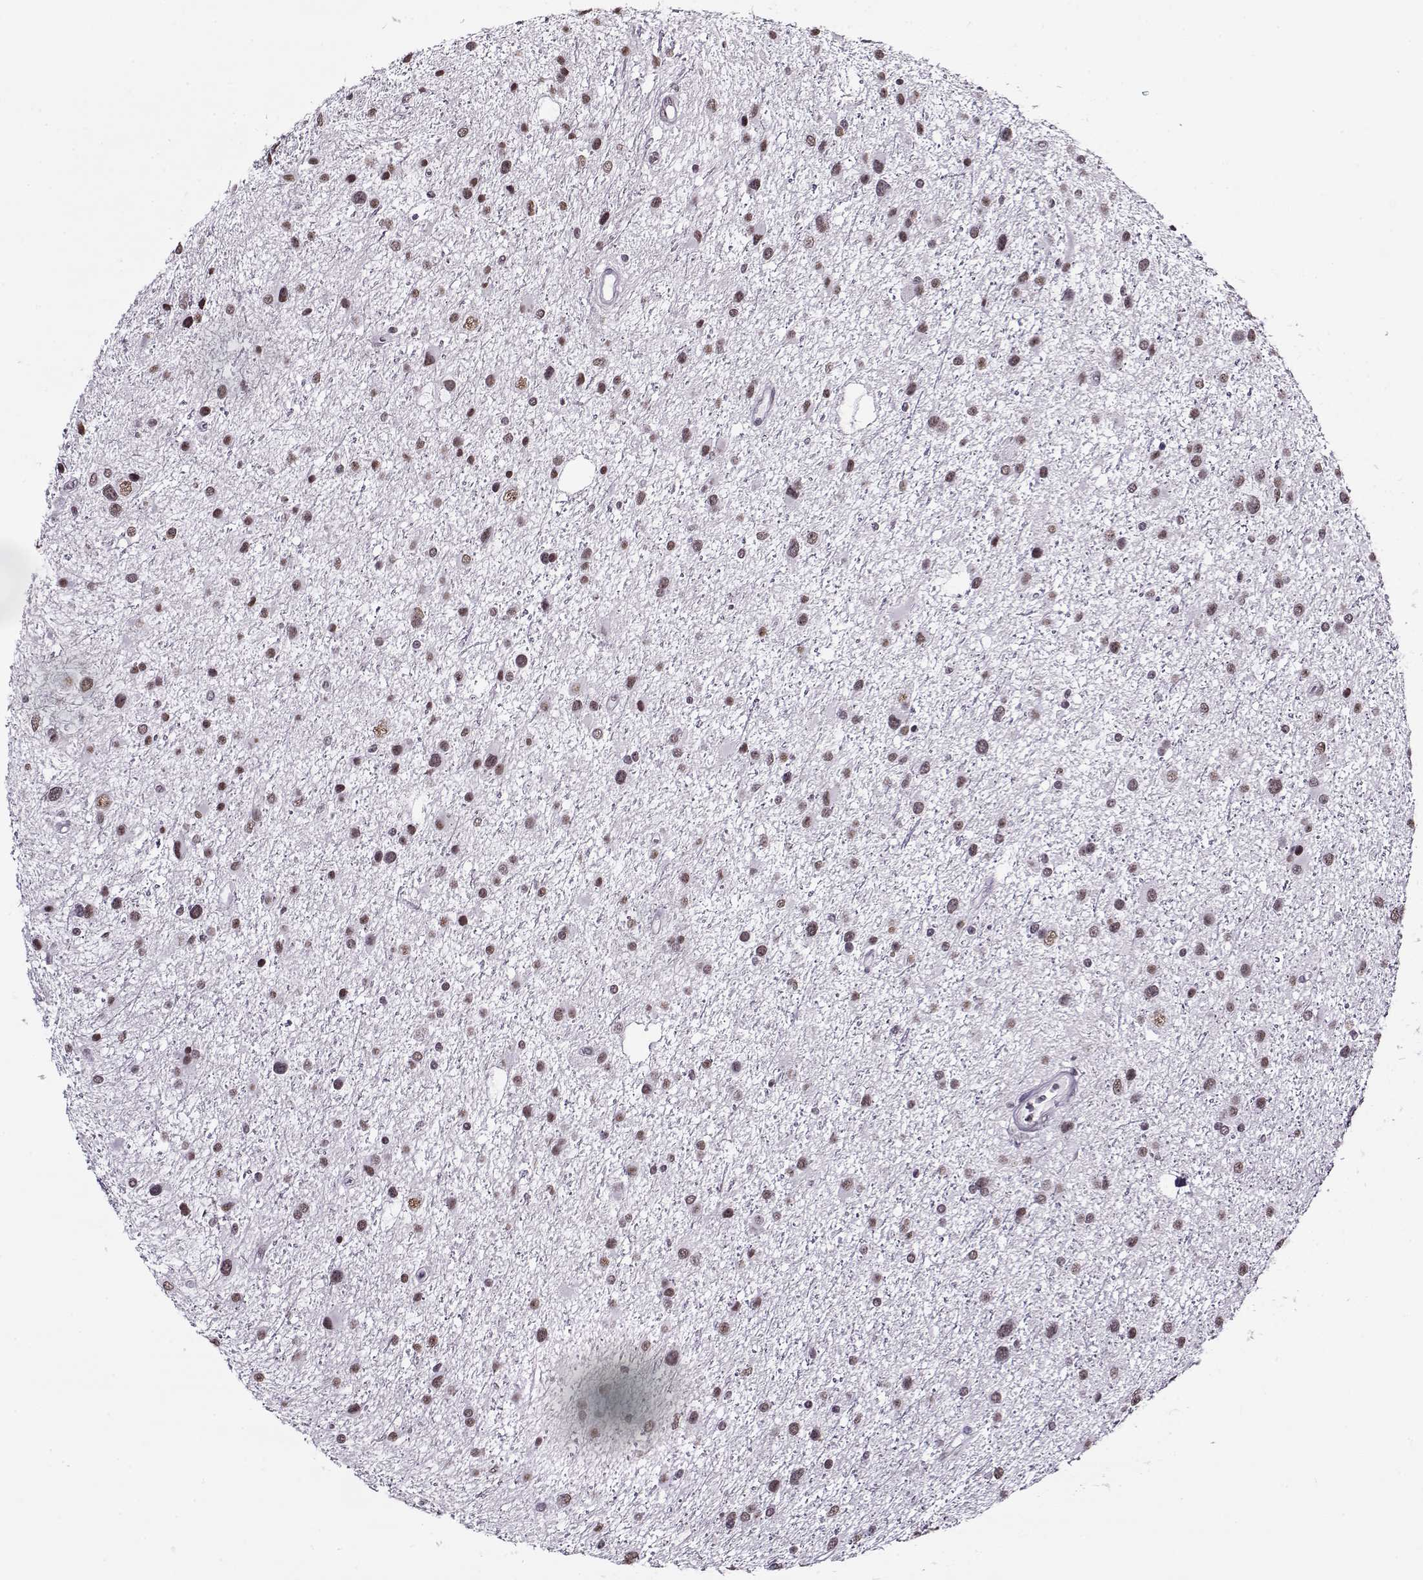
{"staining": {"intensity": "negative", "quantity": "none", "location": "none"}, "tissue": "glioma", "cell_type": "Tumor cells", "image_type": "cancer", "snomed": [{"axis": "morphology", "description": "Glioma, malignant, Low grade"}, {"axis": "topography", "description": "Brain"}], "caption": "Immunohistochemistry (IHC) histopathology image of neoplastic tissue: glioma stained with DAB shows no significant protein positivity in tumor cells.", "gene": "PRMT8", "patient": {"sex": "female", "age": 32}}